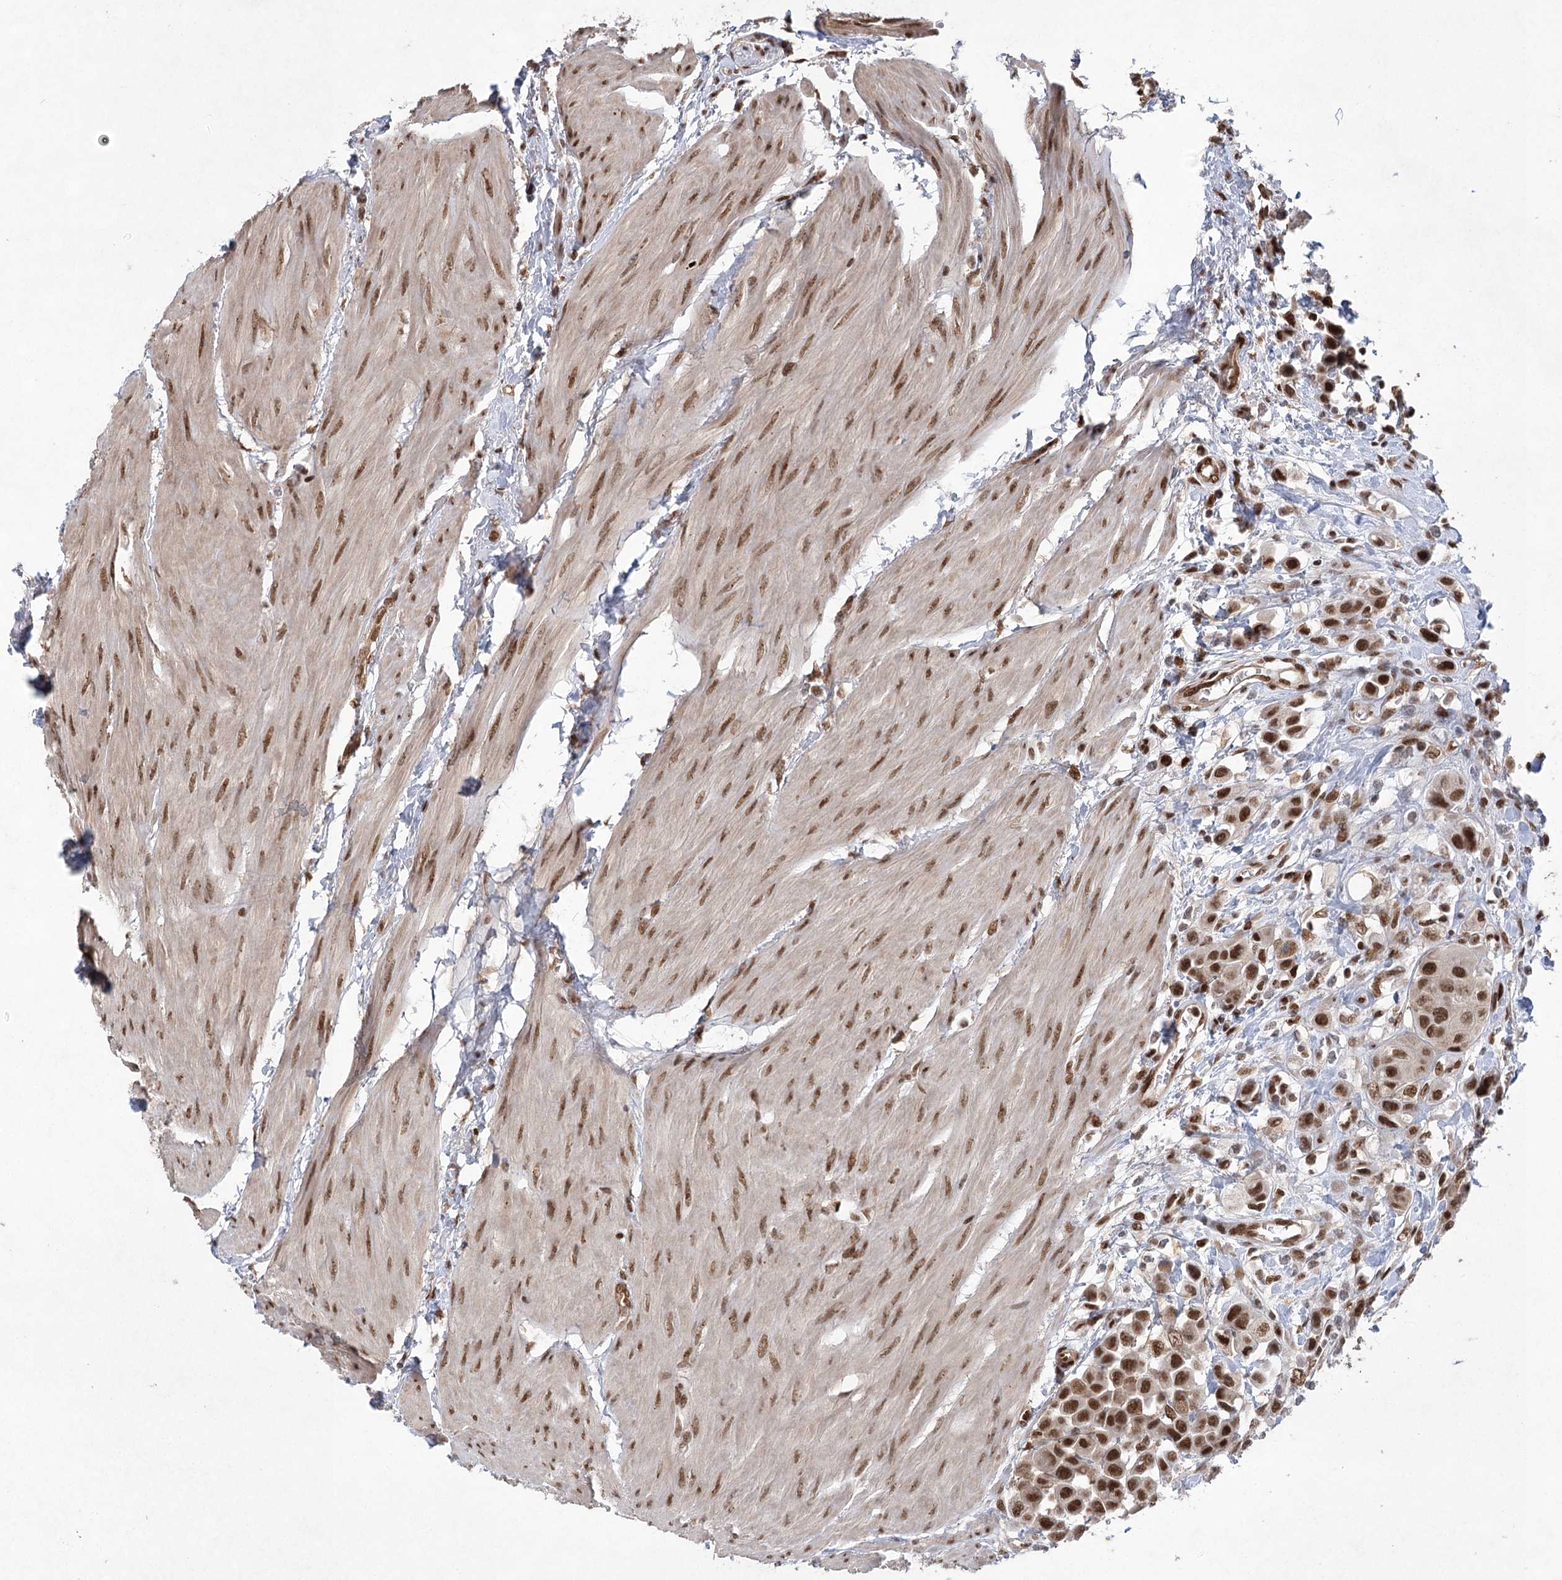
{"staining": {"intensity": "strong", "quantity": ">75%", "location": "nuclear"}, "tissue": "urothelial cancer", "cell_type": "Tumor cells", "image_type": "cancer", "snomed": [{"axis": "morphology", "description": "Urothelial carcinoma, High grade"}, {"axis": "topography", "description": "Urinary bladder"}], "caption": "High-magnification brightfield microscopy of urothelial carcinoma (high-grade) stained with DAB (3,3'-diaminobenzidine) (brown) and counterstained with hematoxylin (blue). tumor cells exhibit strong nuclear staining is present in approximately>75% of cells.", "gene": "ZCCHC8", "patient": {"sex": "male", "age": 50}}